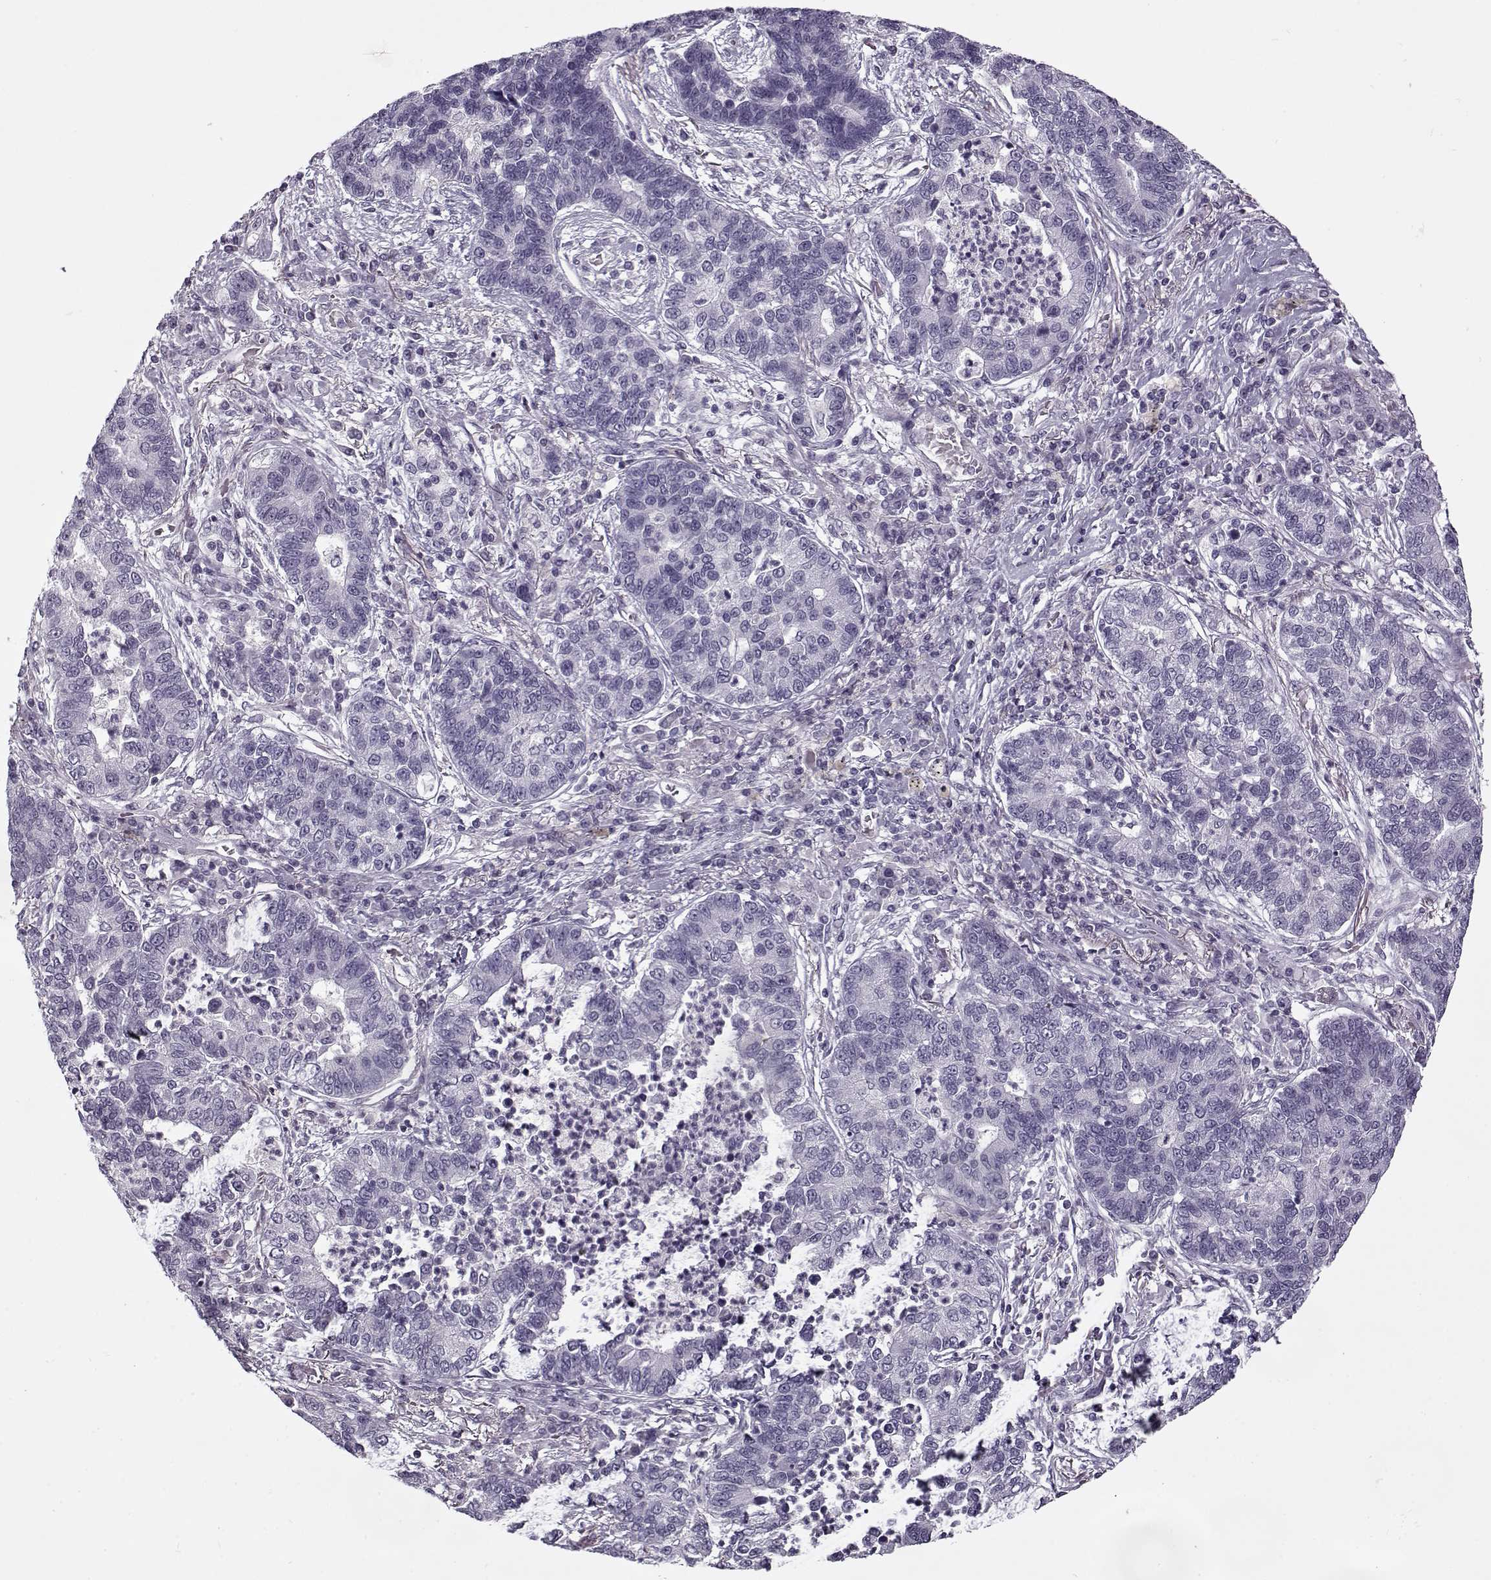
{"staining": {"intensity": "negative", "quantity": "none", "location": "none"}, "tissue": "lung cancer", "cell_type": "Tumor cells", "image_type": "cancer", "snomed": [{"axis": "morphology", "description": "Adenocarcinoma, NOS"}, {"axis": "topography", "description": "Lung"}], "caption": "There is no significant positivity in tumor cells of lung cancer (adenocarcinoma).", "gene": "PNMT", "patient": {"sex": "female", "age": 57}}